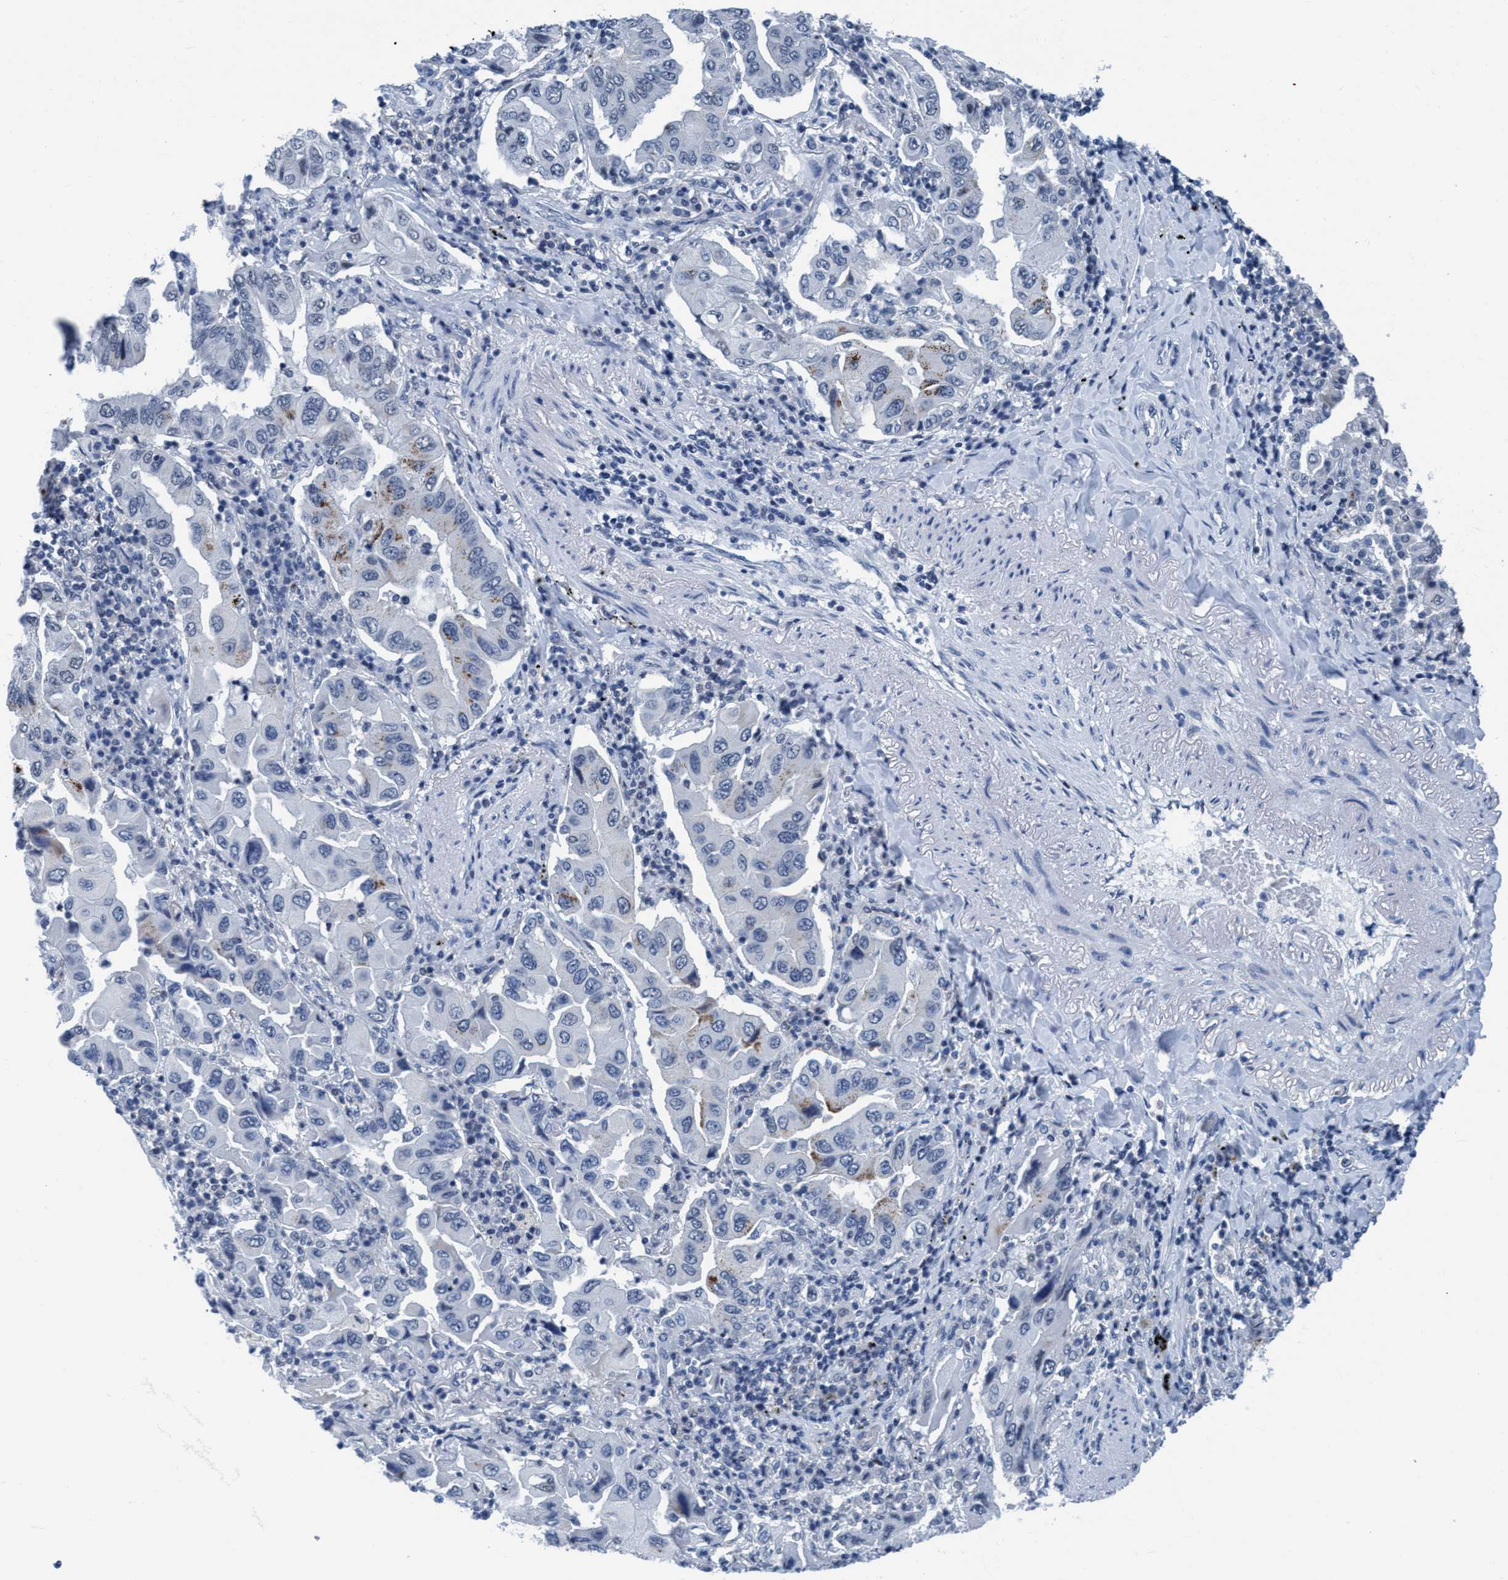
{"staining": {"intensity": "negative", "quantity": "none", "location": "none"}, "tissue": "lung cancer", "cell_type": "Tumor cells", "image_type": "cancer", "snomed": [{"axis": "morphology", "description": "Adenocarcinoma, NOS"}, {"axis": "topography", "description": "Lung"}], "caption": "This is a micrograph of IHC staining of lung cancer (adenocarcinoma), which shows no positivity in tumor cells.", "gene": "DNAI1", "patient": {"sex": "female", "age": 65}}